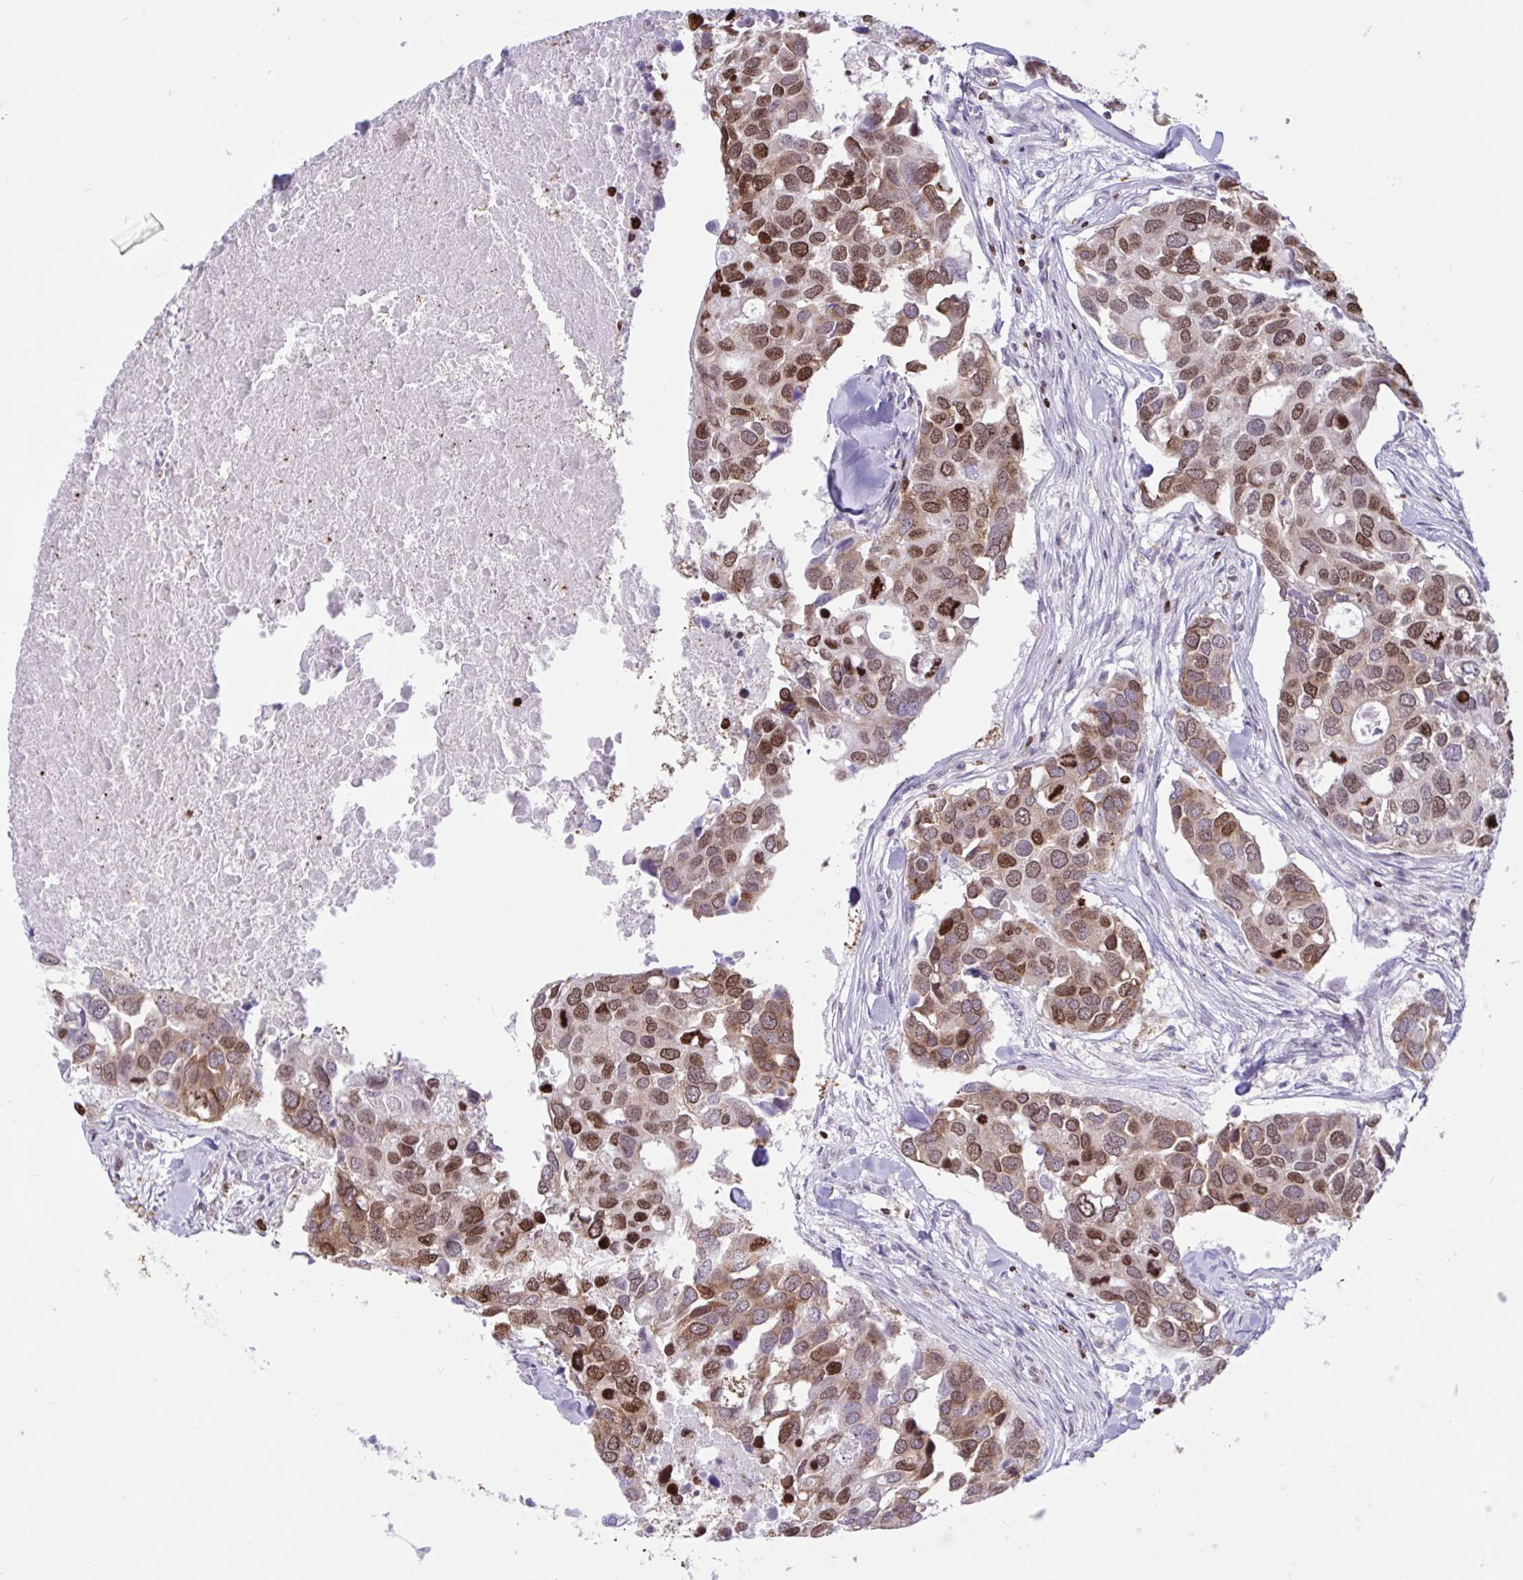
{"staining": {"intensity": "moderate", "quantity": ">75%", "location": "nuclear"}, "tissue": "breast cancer", "cell_type": "Tumor cells", "image_type": "cancer", "snomed": [{"axis": "morphology", "description": "Duct carcinoma"}, {"axis": "topography", "description": "Breast"}], "caption": "Immunohistochemistry of breast intraductal carcinoma shows medium levels of moderate nuclear positivity in about >75% of tumor cells. The protein is shown in brown color, while the nuclei are stained blue.", "gene": "HMGB2", "patient": {"sex": "female", "age": 83}}